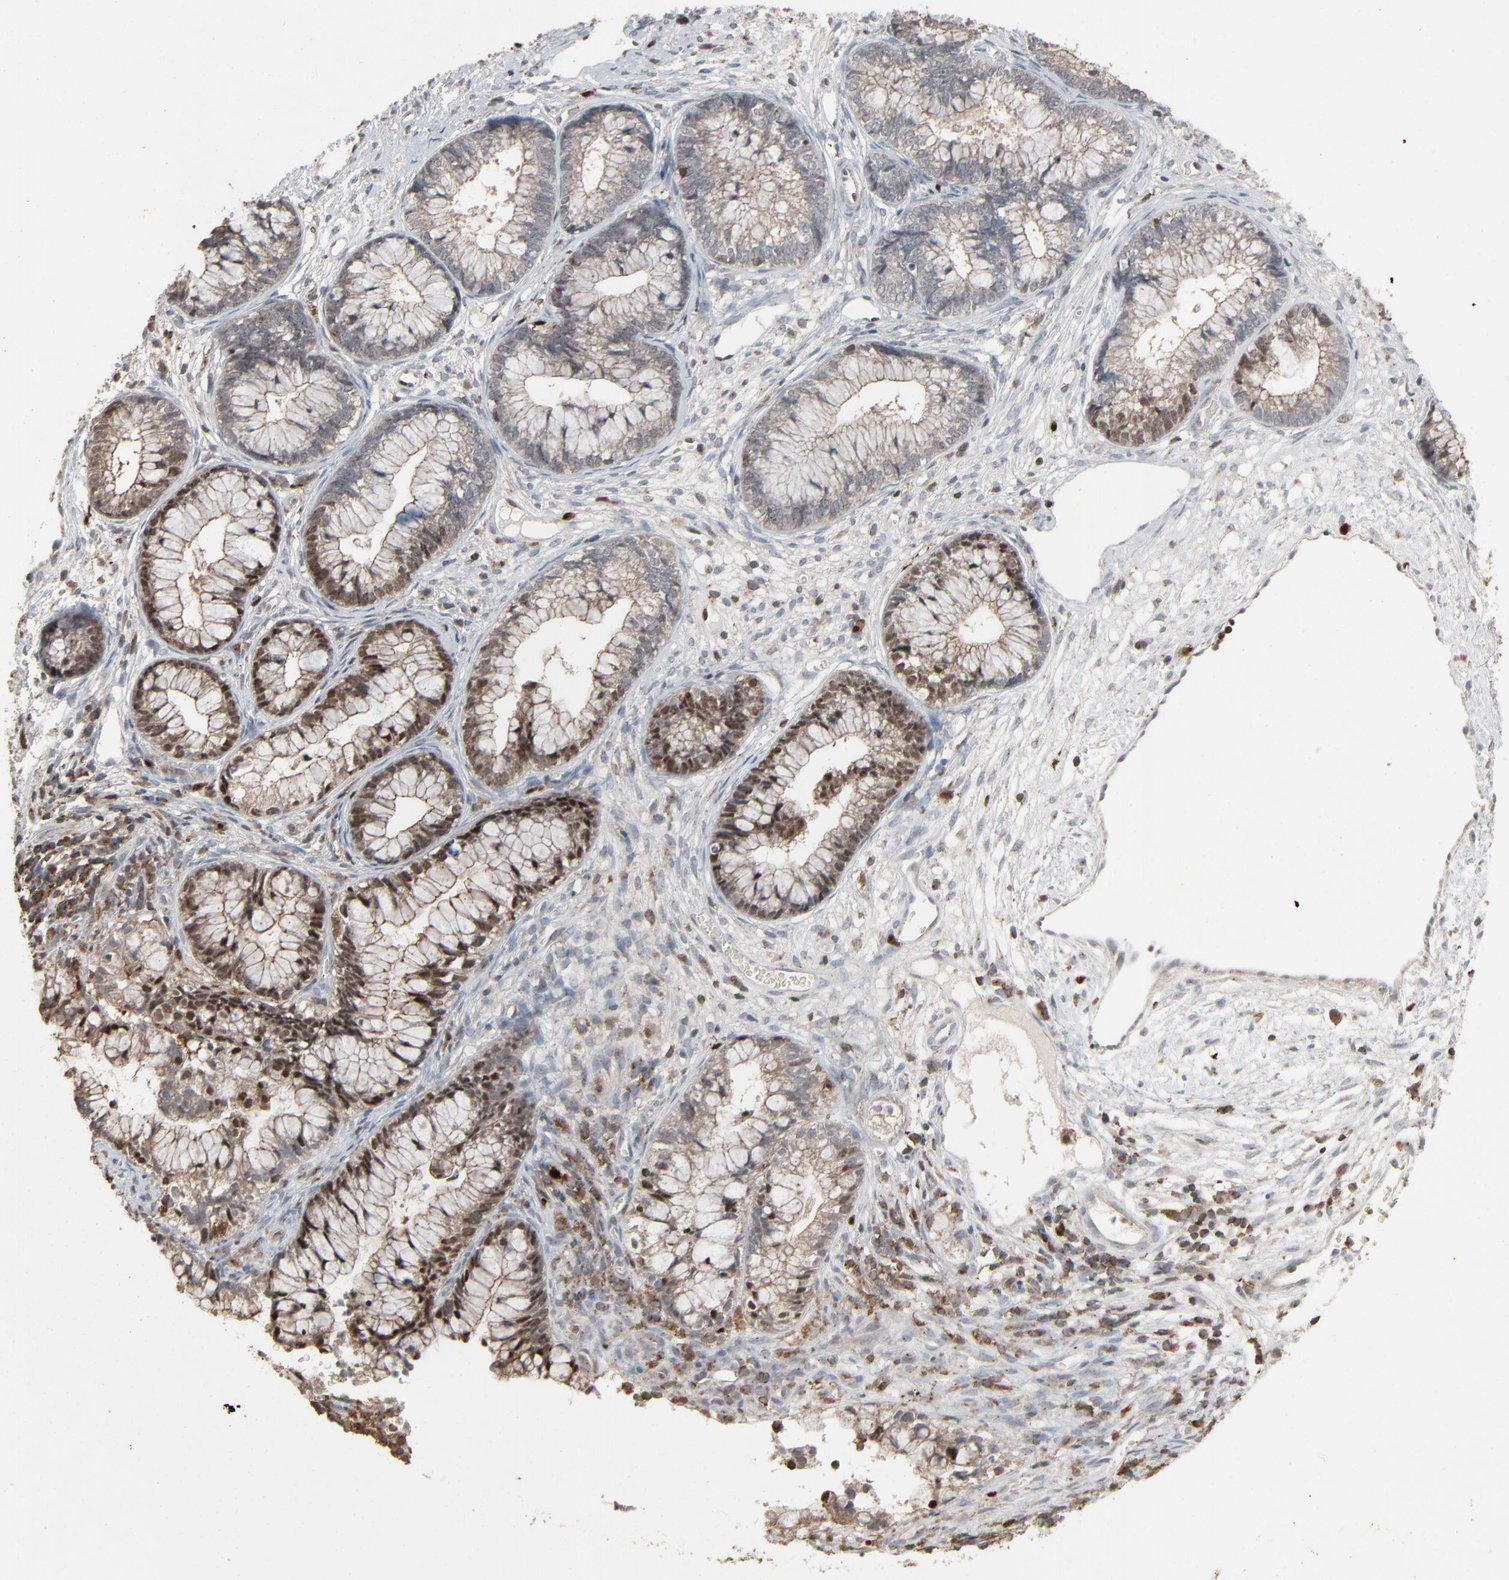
{"staining": {"intensity": "moderate", "quantity": "25%-75%", "location": "cytoplasmic/membranous,nuclear"}, "tissue": "cervical cancer", "cell_type": "Tumor cells", "image_type": "cancer", "snomed": [{"axis": "morphology", "description": "Adenocarcinoma, NOS"}, {"axis": "topography", "description": "Cervix"}], "caption": "The histopathology image reveals a brown stain indicating the presence of a protein in the cytoplasmic/membranous and nuclear of tumor cells in adenocarcinoma (cervical).", "gene": "DOCK8", "patient": {"sex": "female", "age": 44}}